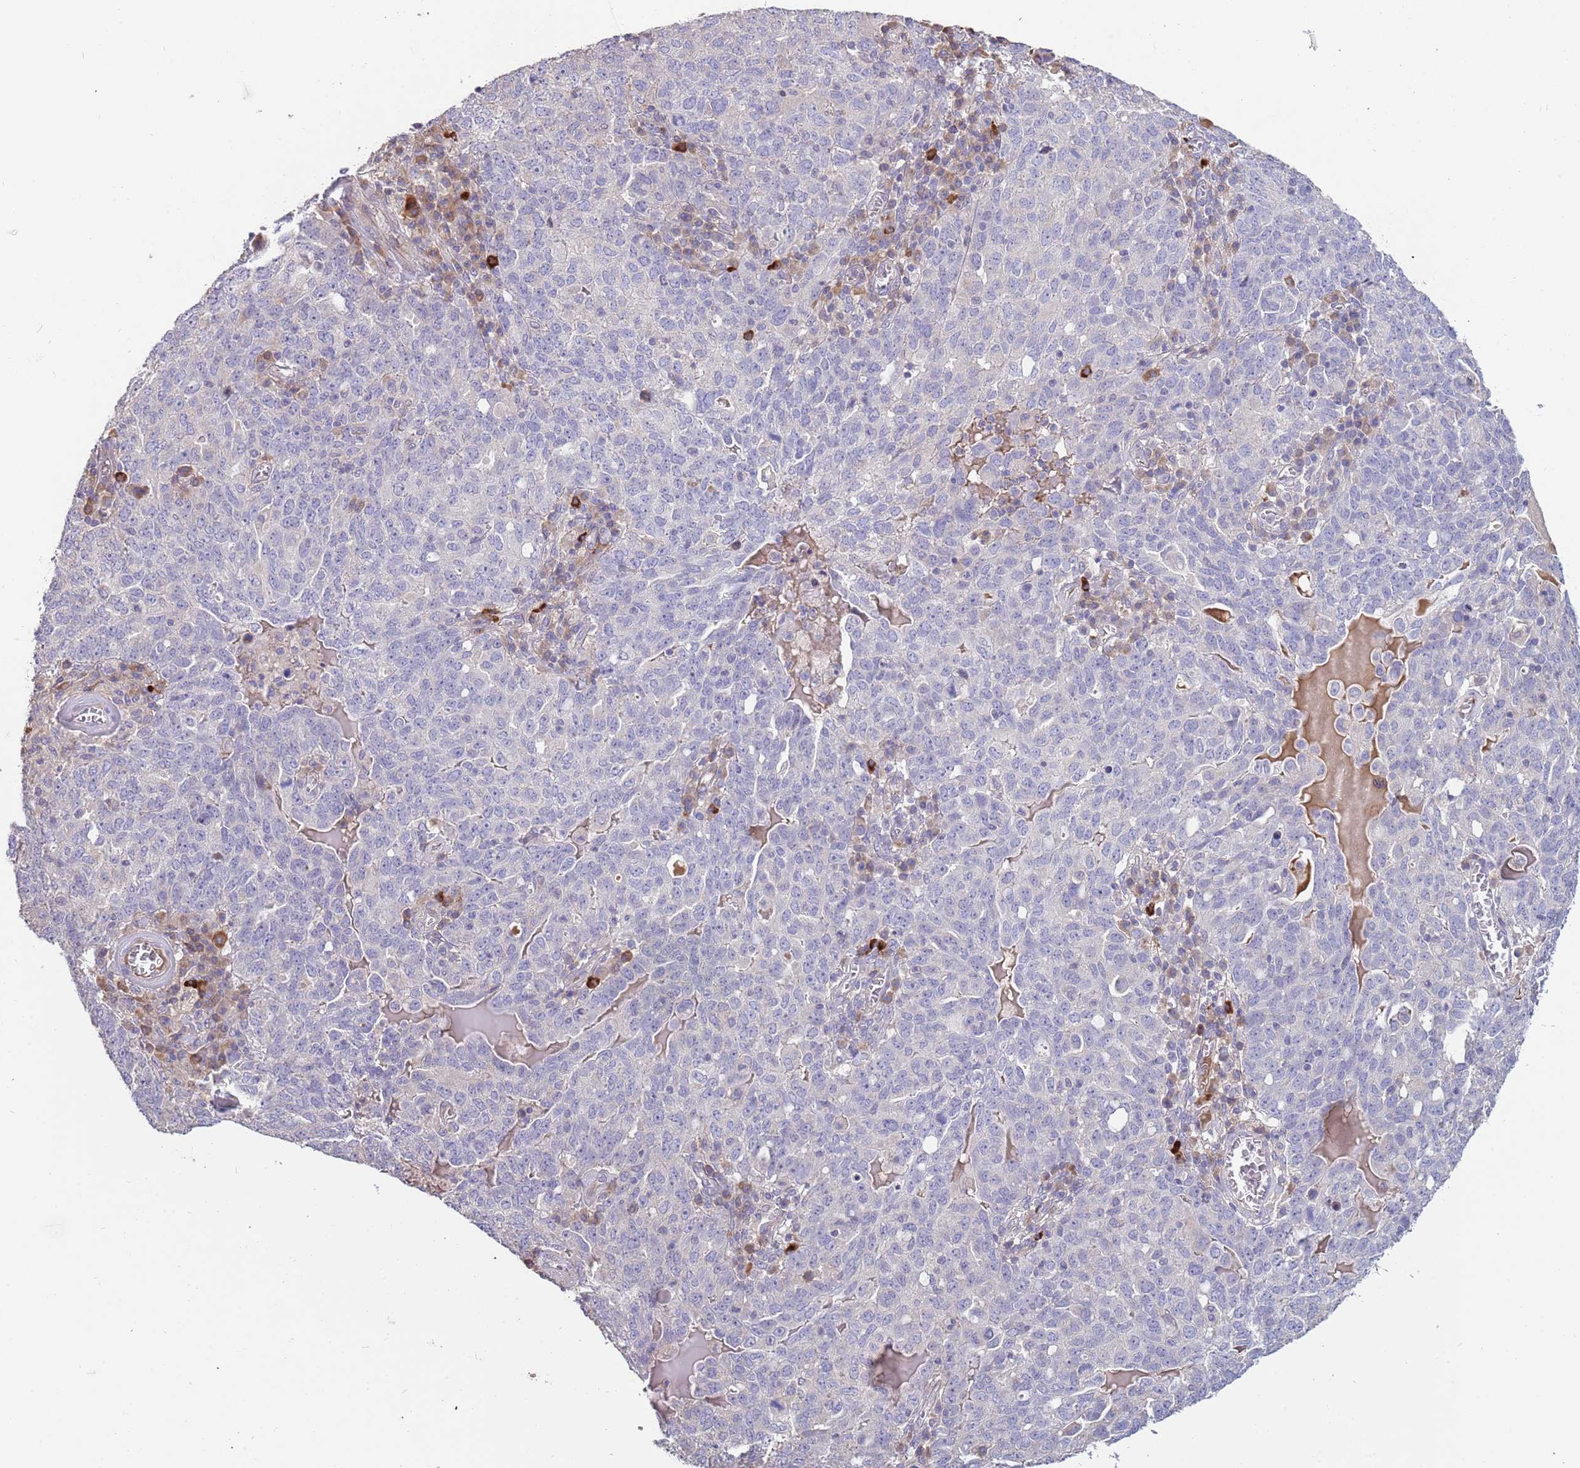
{"staining": {"intensity": "negative", "quantity": "none", "location": "none"}, "tissue": "ovarian cancer", "cell_type": "Tumor cells", "image_type": "cancer", "snomed": [{"axis": "morphology", "description": "Carcinoma, endometroid"}, {"axis": "topography", "description": "Ovary"}], "caption": "Ovarian cancer (endometroid carcinoma) stained for a protein using immunohistochemistry (IHC) exhibits no staining tumor cells.", "gene": "SUSD1", "patient": {"sex": "female", "age": 62}}